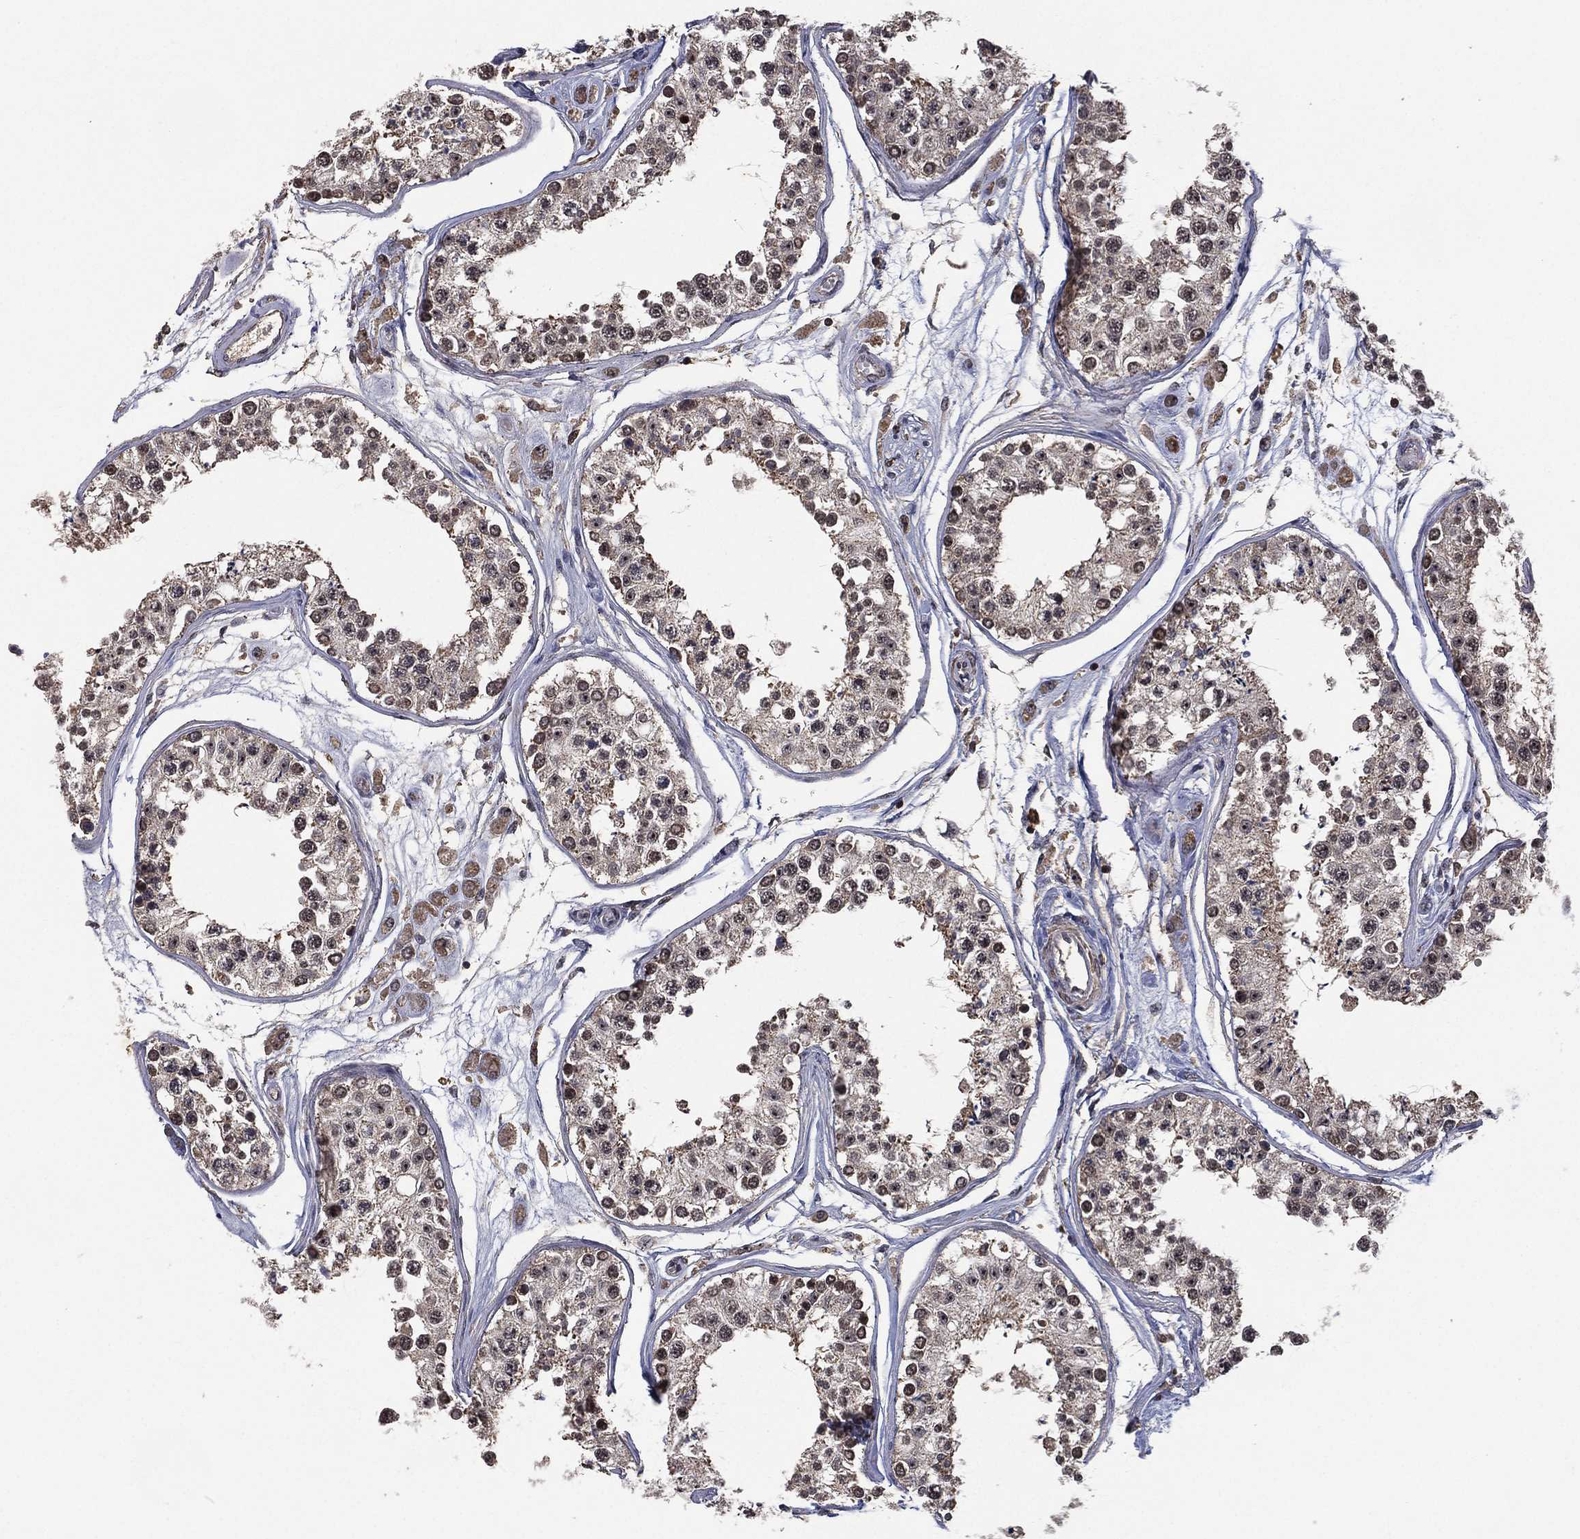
{"staining": {"intensity": "strong", "quantity": "25%-75%", "location": "nuclear"}, "tissue": "testis", "cell_type": "Cells in seminiferous ducts", "image_type": "normal", "snomed": [{"axis": "morphology", "description": "Normal tissue, NOS"}, {"axis": "topography", "description": "Testis"}], "caption": "Immunohistochemistry (DAB (3,3'-diaminobenzidine)) staining of unremarkable testis displays strong nuclear protein positivity in about 25%-75% of cells in seminiferous ducts. The staining was performed using DAB (3,3'-diaminobenzidine) to visualize the protein expression in brown, while the nuclei were stained in blue with hematoxylin (Magnification: 20x).", "gene": "NELFCD", "patient": {"sex": "male", "age": 25}}